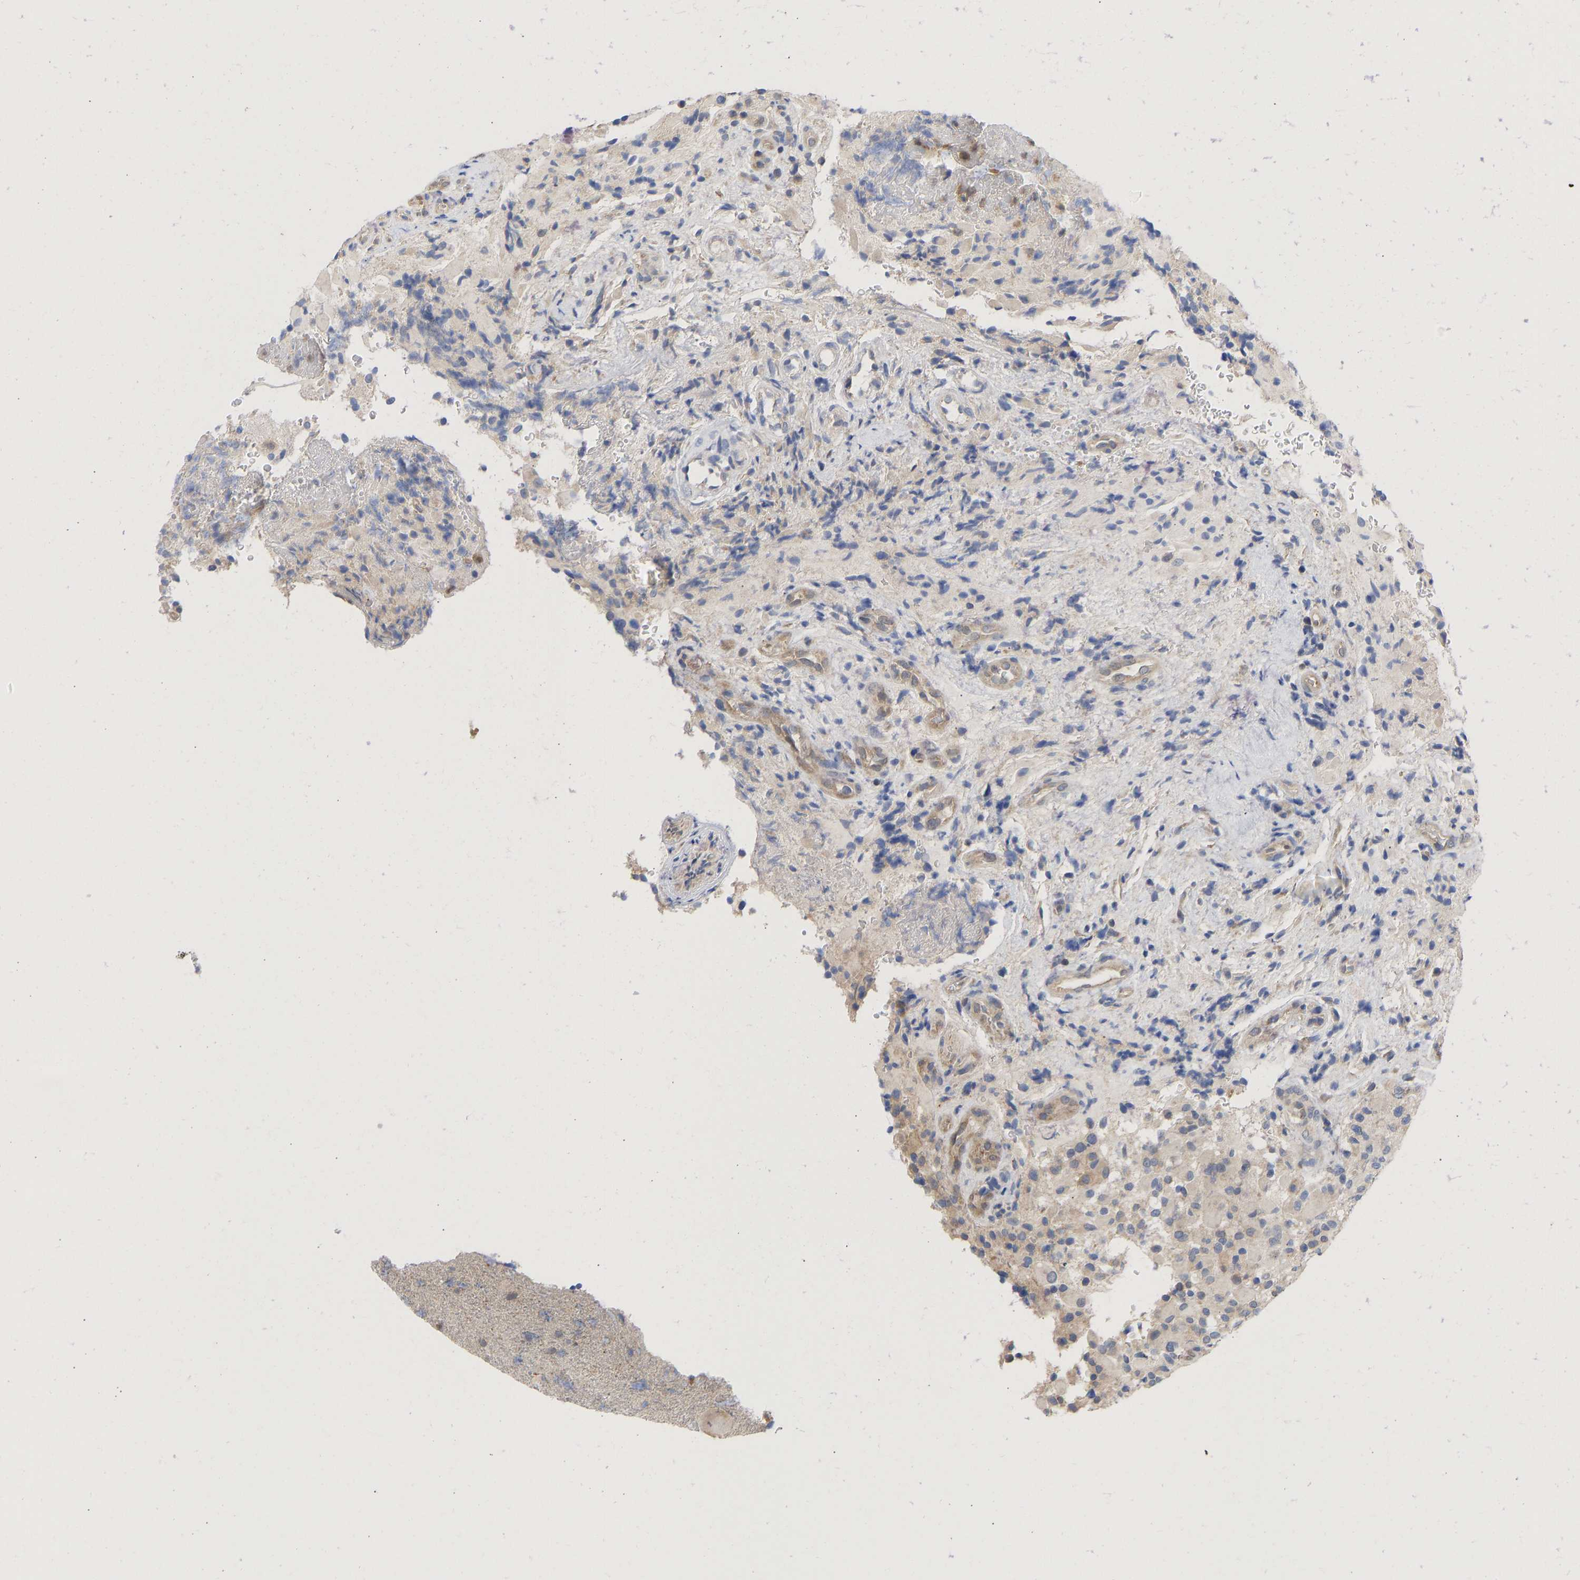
{"staining": {"intensity": "negative", "quantity": "none", "location": "none"}, "tissue": "glioma", "cell_type": "Tumor cells", "image_type": "cancer", "snomed": [{"axis": "morphology", "description": "Glioma, malignant, High grade"}, {"axis": "topography", "description": "Brain"}], "caption": "An immunohistochemistry (IHC) photomicrograph of glioma is shown. There is no staining in tumor cells of glioma.", "gene": "MAP2K3", "patient": {"sex": "male", "age": 71}}